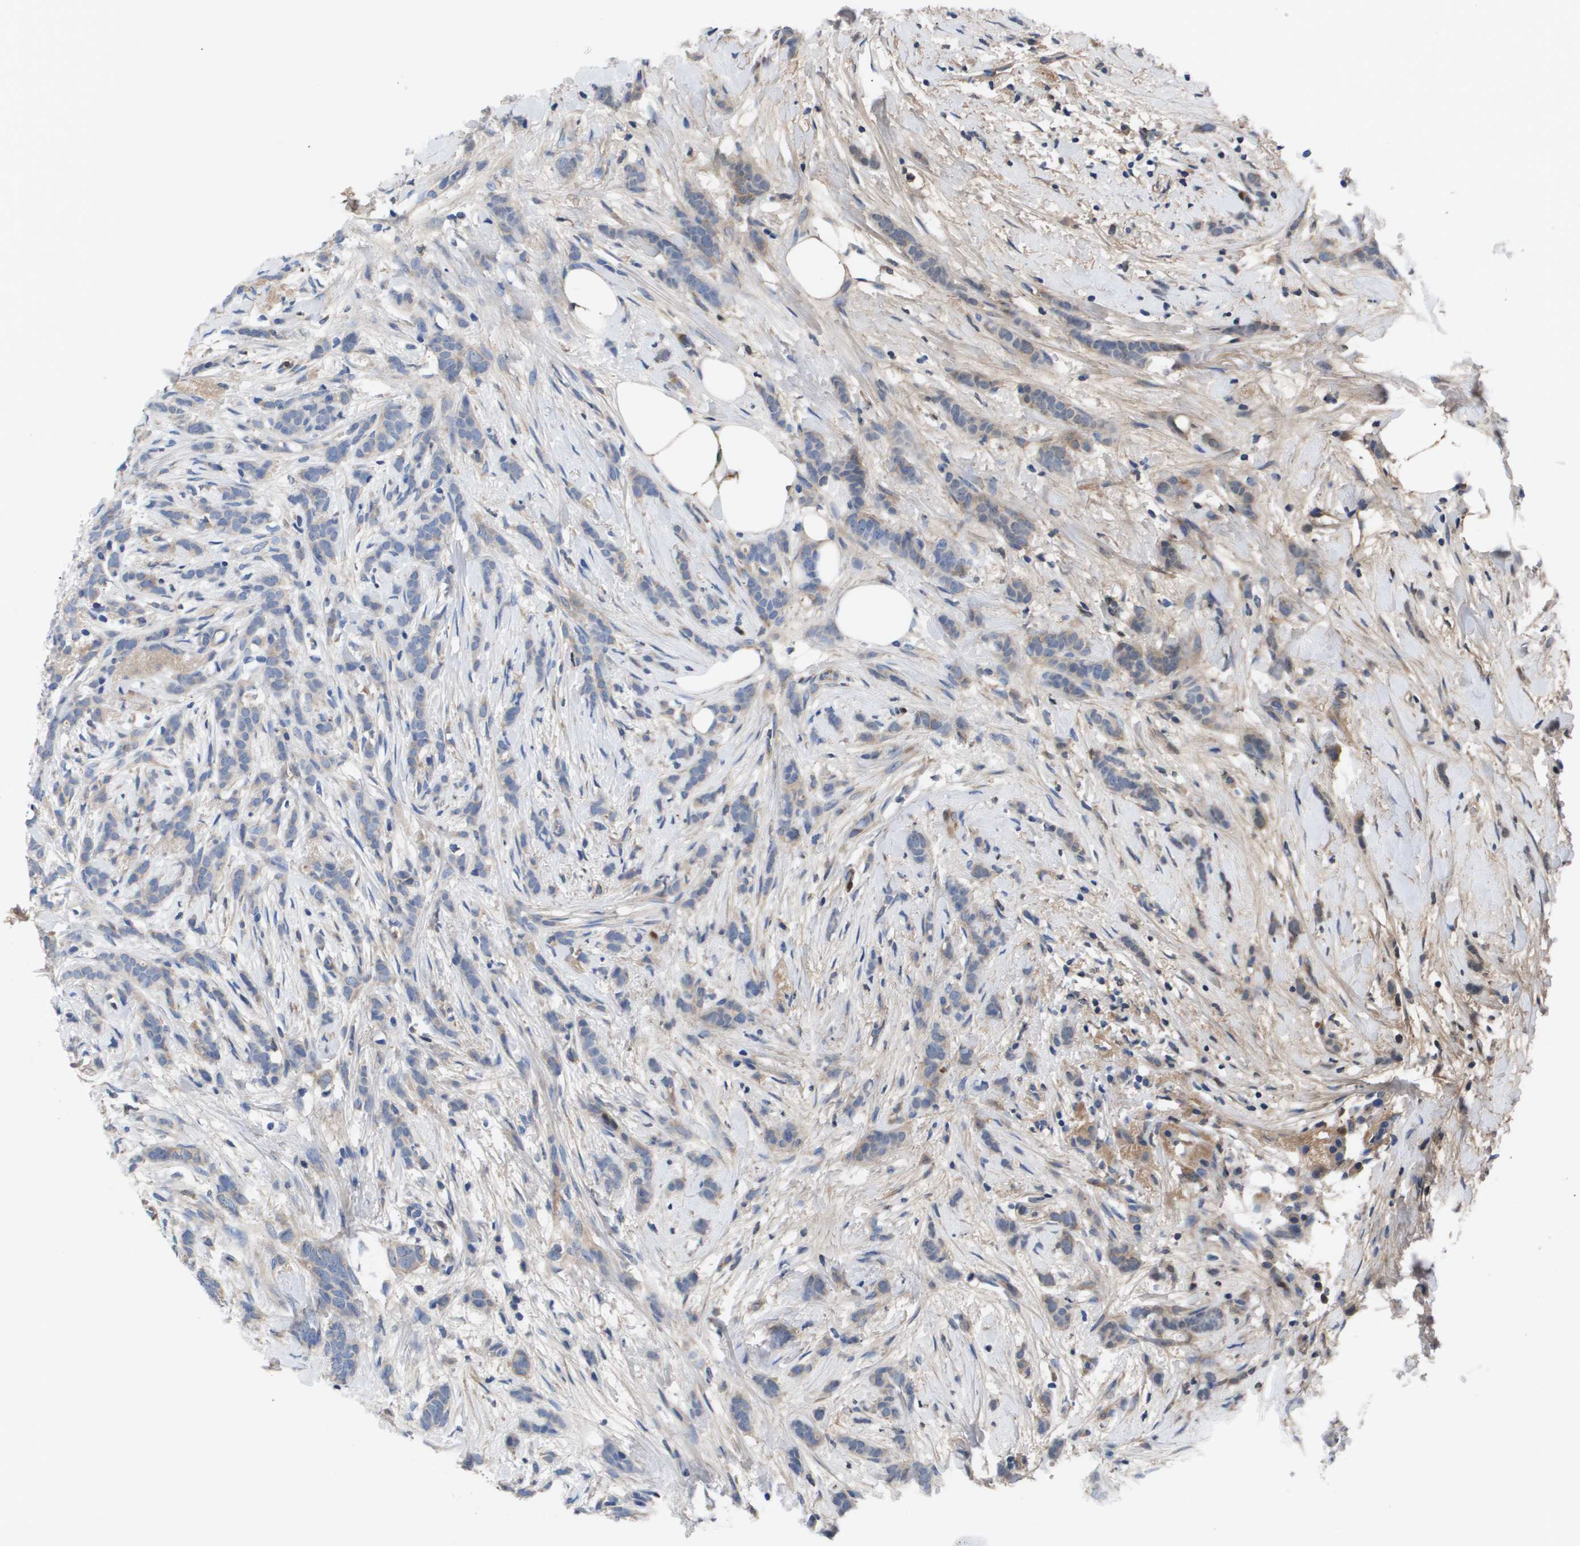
{"staining": {"intensity": "weak", "quantity": "<25%", "location": "cytoplasmic/membranous"}, "tissue": "breast cancer", "cell_type": "Tumor cells", "image_type": "cancer", "snomed": [{"axis": "morphology", "description": "Lobular carcinoma, in situ"}, {"axis": "morphology", "description": "Lobular carcinoma"}, {"axis": "topography", "description": "Breast"}], "caption": "Breast cancer (lobular carcinoma) stained for a protein using IHC exhibits no expression tumor cells.", "gene": "SERPINA6", "patient": {"sex": "female", "age": 41}}